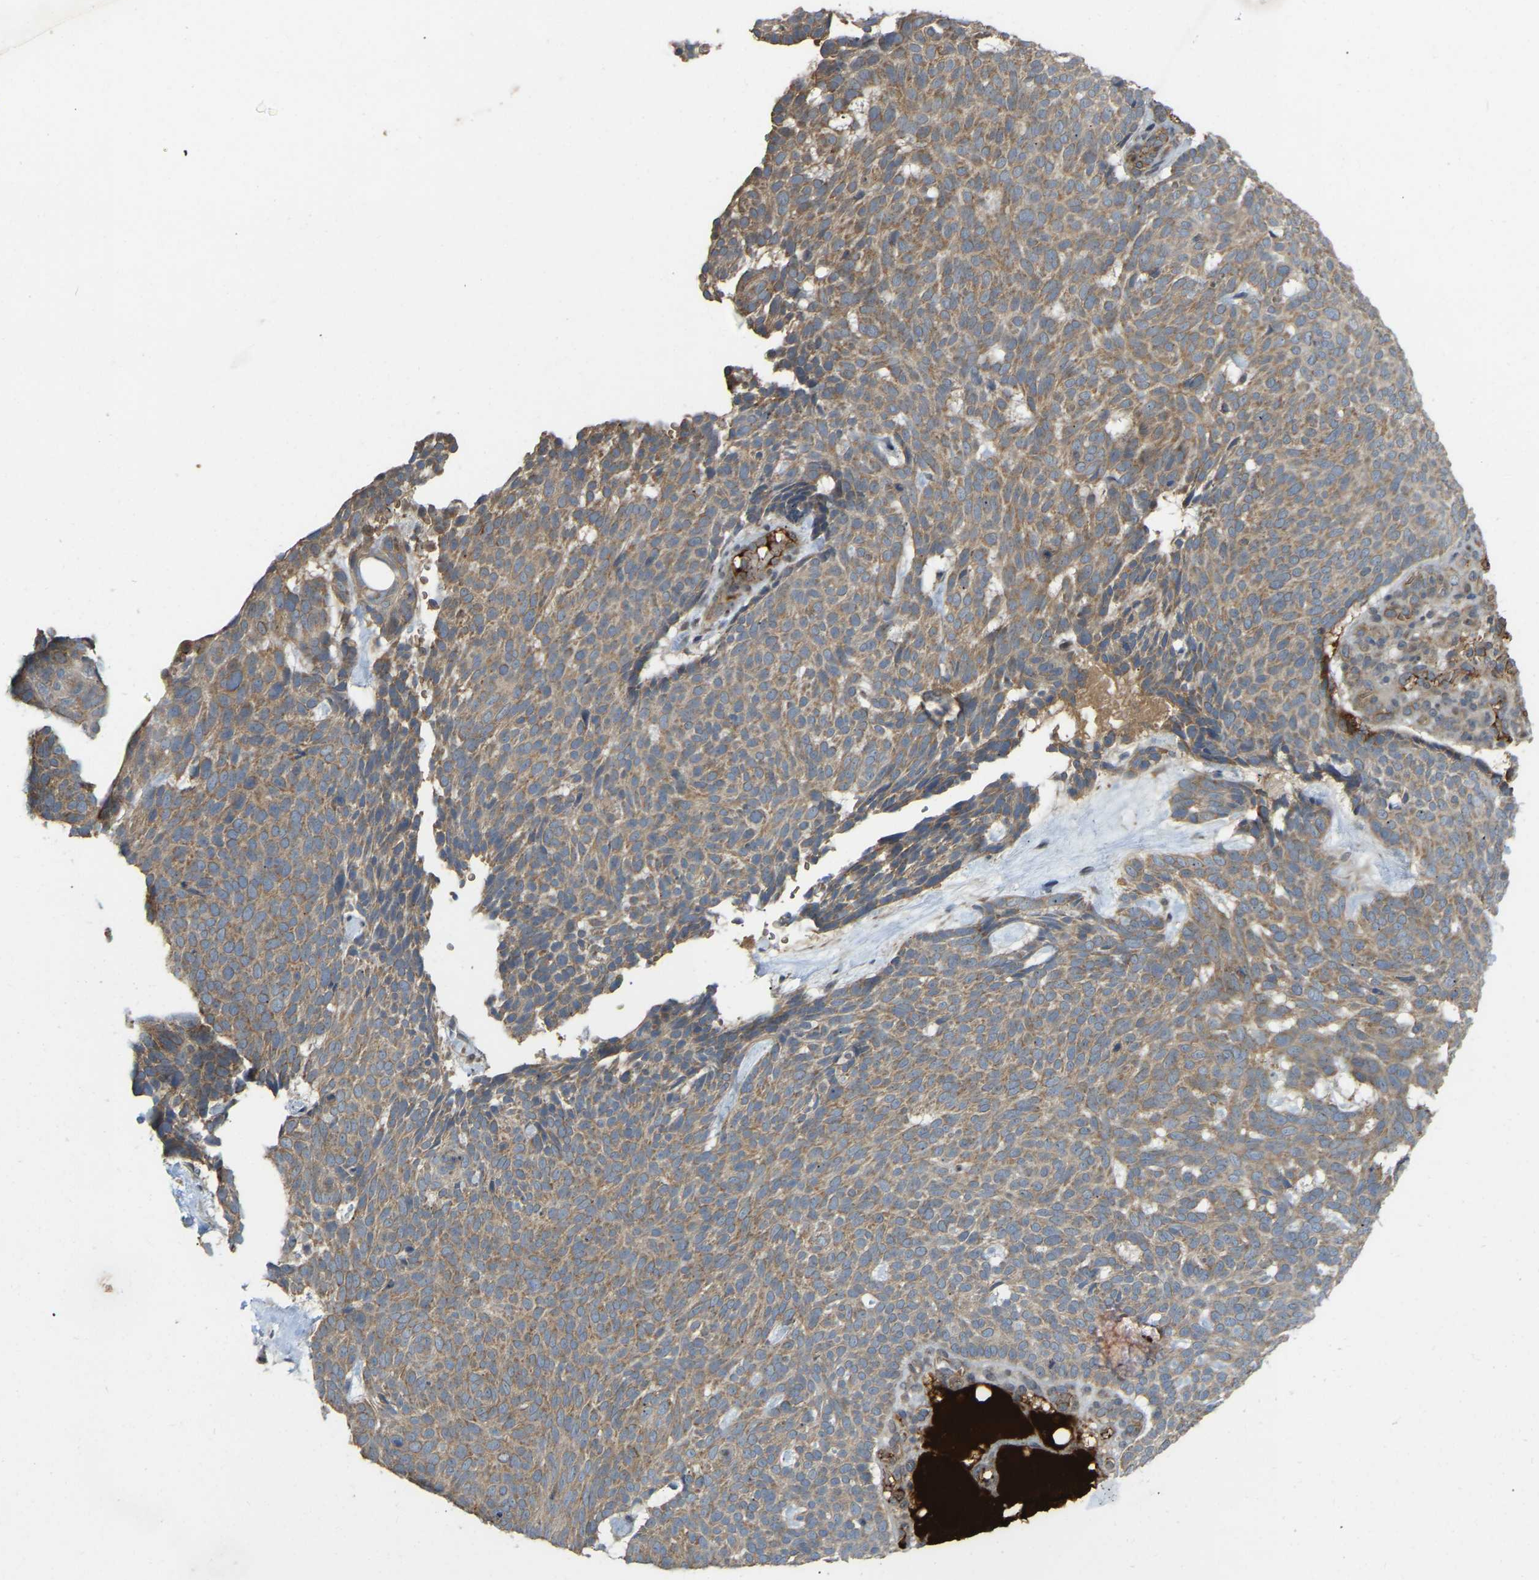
{"staining": {"intensity": "moderate", "quantity": ">75%", "location": "cytoplasmic/membranous"}, "tissue": "skin cancer", "cell_type": "Tumor cells", "image_type": "cancer", "snomed": [{"axis": "morphology", "description": "Basal cell carcinoma"}, {"axis": "topography", "description": "Skin"}], "caption": "This photomicrograph exhibits basal cell carcinoma (skin) stained with immunohistochemistry (IHC) to label a protein in brown. The cytoplasmic/membranous of tumor cells show moderate positivity for the protein. Nuclei are counter-stained blue.", "gene": "C21orf91", "patient": {"sex": "male", "age": 61}}